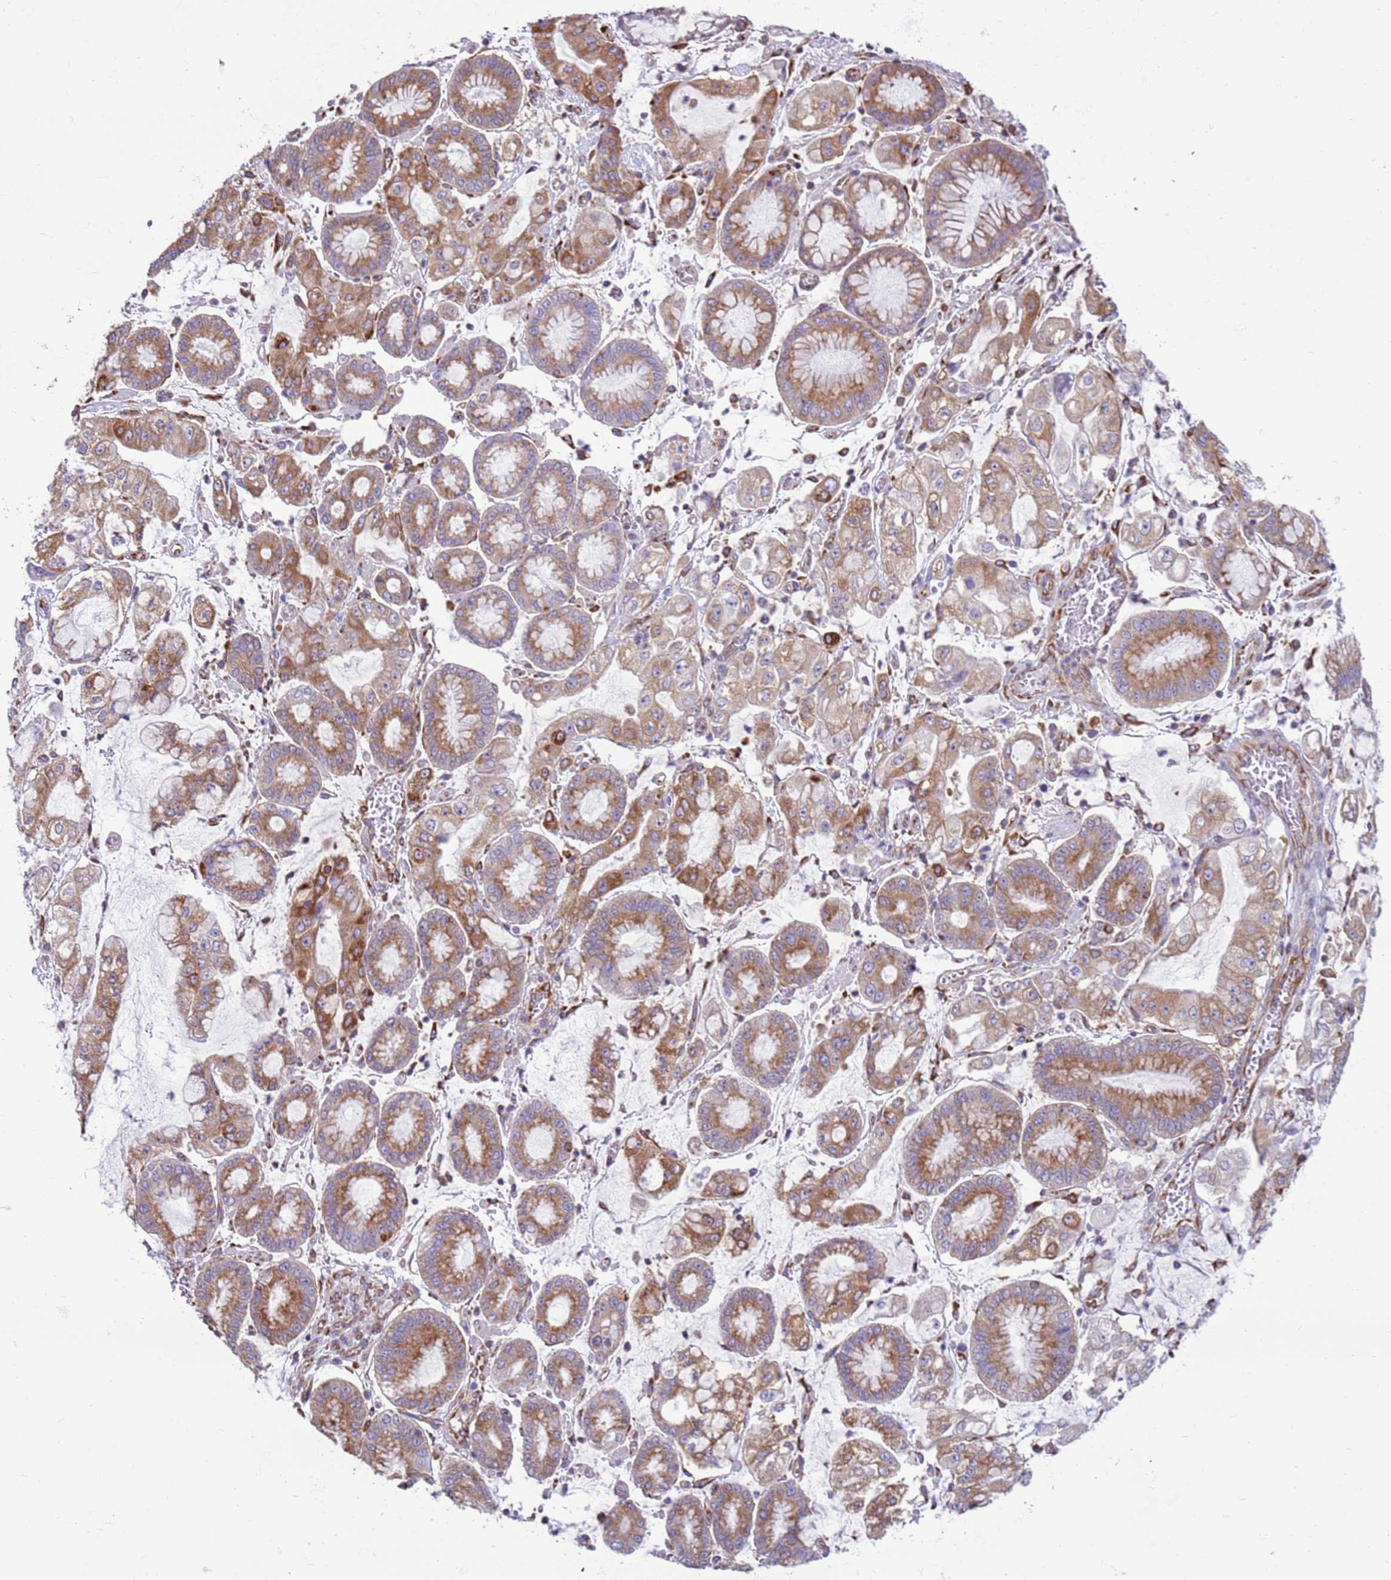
{"staining": {"intensity": "moderate", "quantity": ">75%", "location": "cytoplasmic/membranous"}, "tissue": "stomach cancer", "cell_type": "Tumor cells", "image_type": "cancer", "snomed": [{"axis": "morphology", "description": "Adenocarcinoma, NOS"}, {"axis": "topography", "description": "Stomach"}], "caption": "Tumor cells show medium levels of moderate cytoplasmic/membranous expression in approximately >75% of cells in human stomach adenocarcinoma.", "gene": "VARS1", "patient": {"sex": "male", "age": 76}}